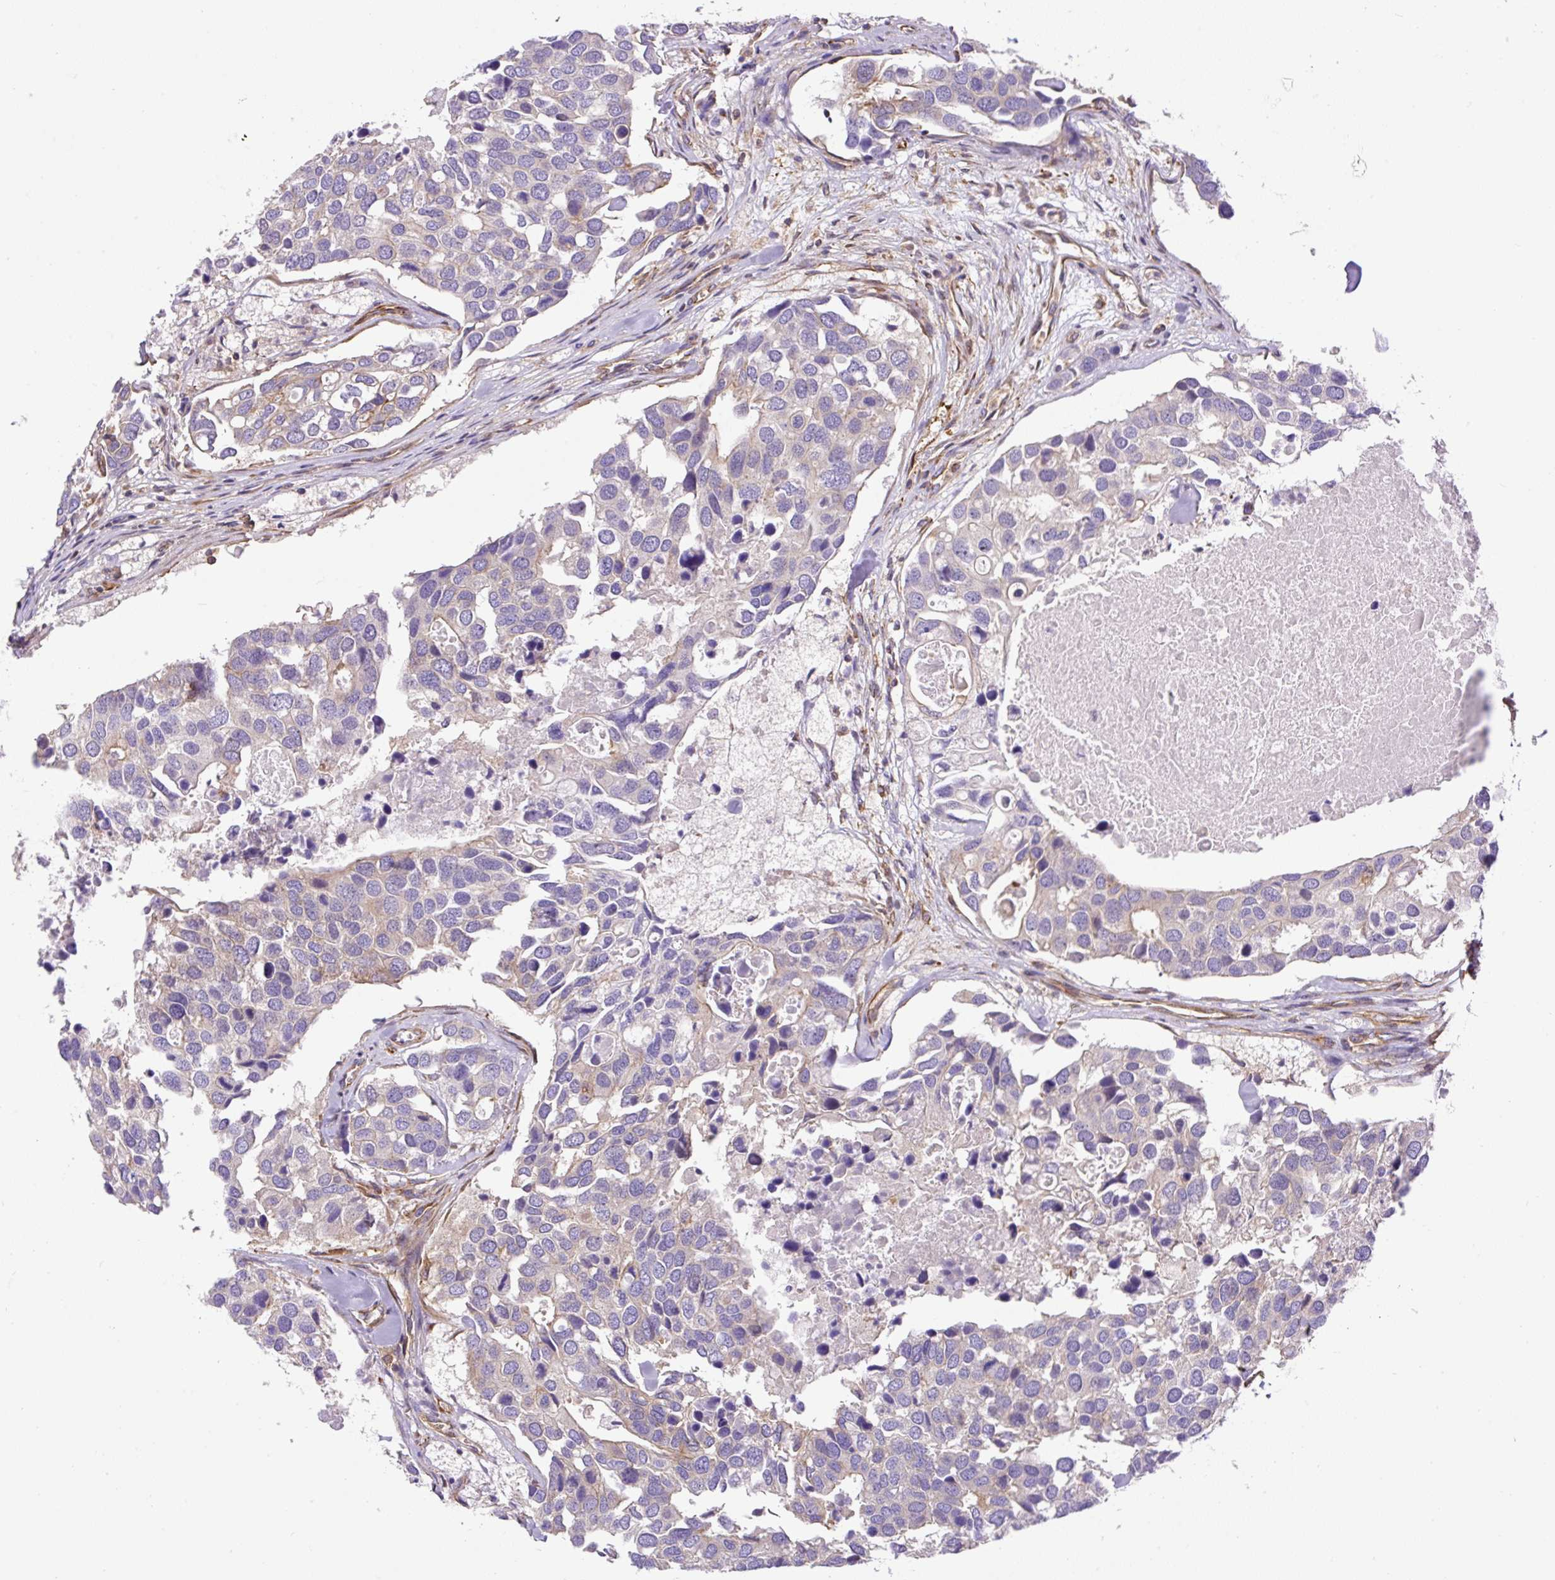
{"staining": {"intensity": "negative", "quantity": "none", "location": "none"}, "tissue": "breast cancer", "cell_type": "Tumor cells", "image_type": "cancer", "snomed": [{"axis": "morphology", "description": "Duct carcinoma"}, {"axis": "topography", "description": "Breast"}], "caption": "This is an immunohistochemistry (IHC) histopathology image of human breast cancer. There is no positivity in tumor cells.", "gene": "DCTN1", "patient": {"sex": "female", "age": 83}}